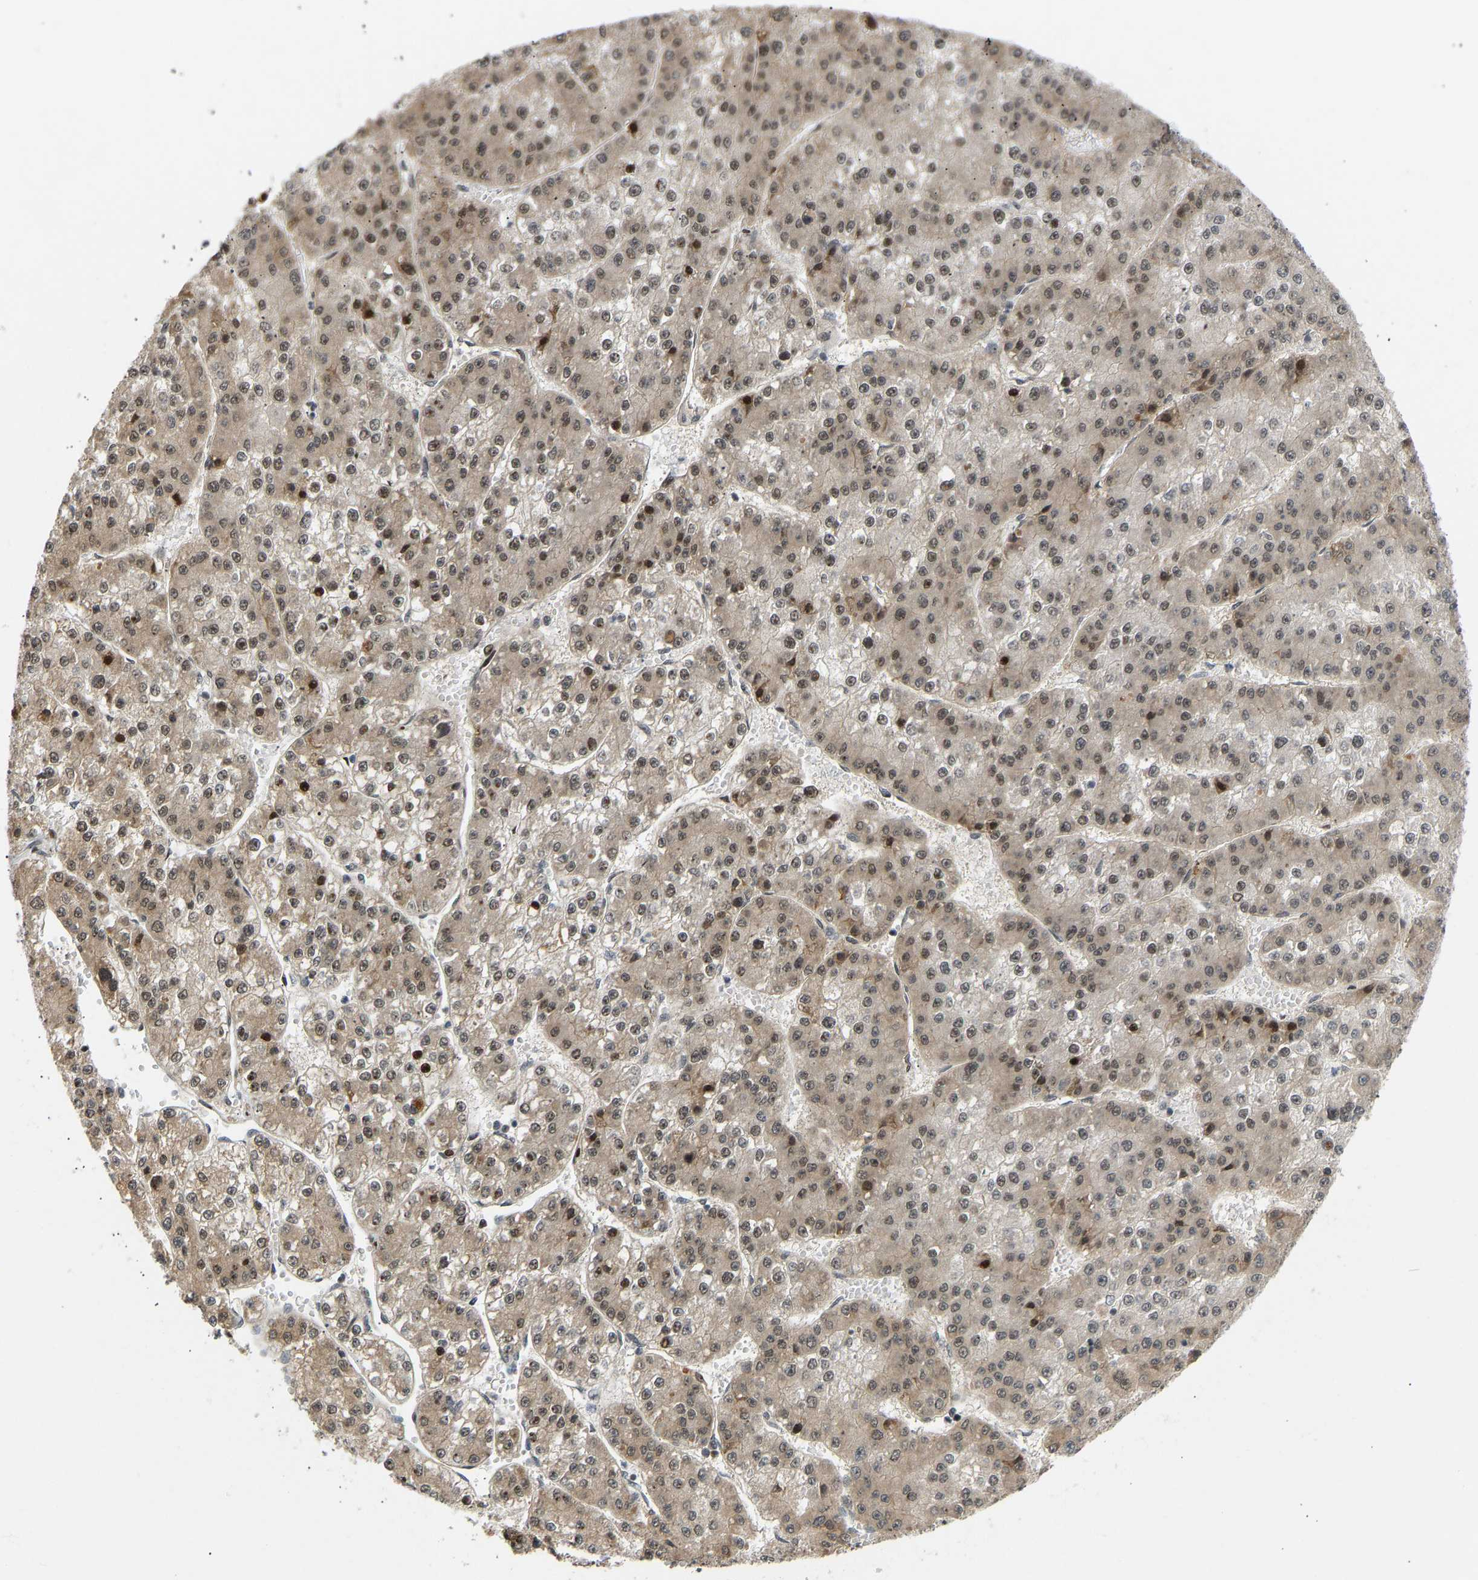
{"staining": {"intensity": "moderate", "quantity": "25%-75%", "location": "nuclear"}, "tissue": "liver cancer", "cell_type": "Tumor cells", "image_type": "cancer", "snomed": [{"axis": "morphology", "description": "Carcinoma, Hepatocellular, NOS"}, {"axis": "topography", "description": "Liver"}], "caption": "An image of human liver hepatocellular carcinoma stained for a protein displays moderate nuclear brown staining in tumor cells.", "gene": "BAG1", "patient": {"sex": "female", "age": 73}}